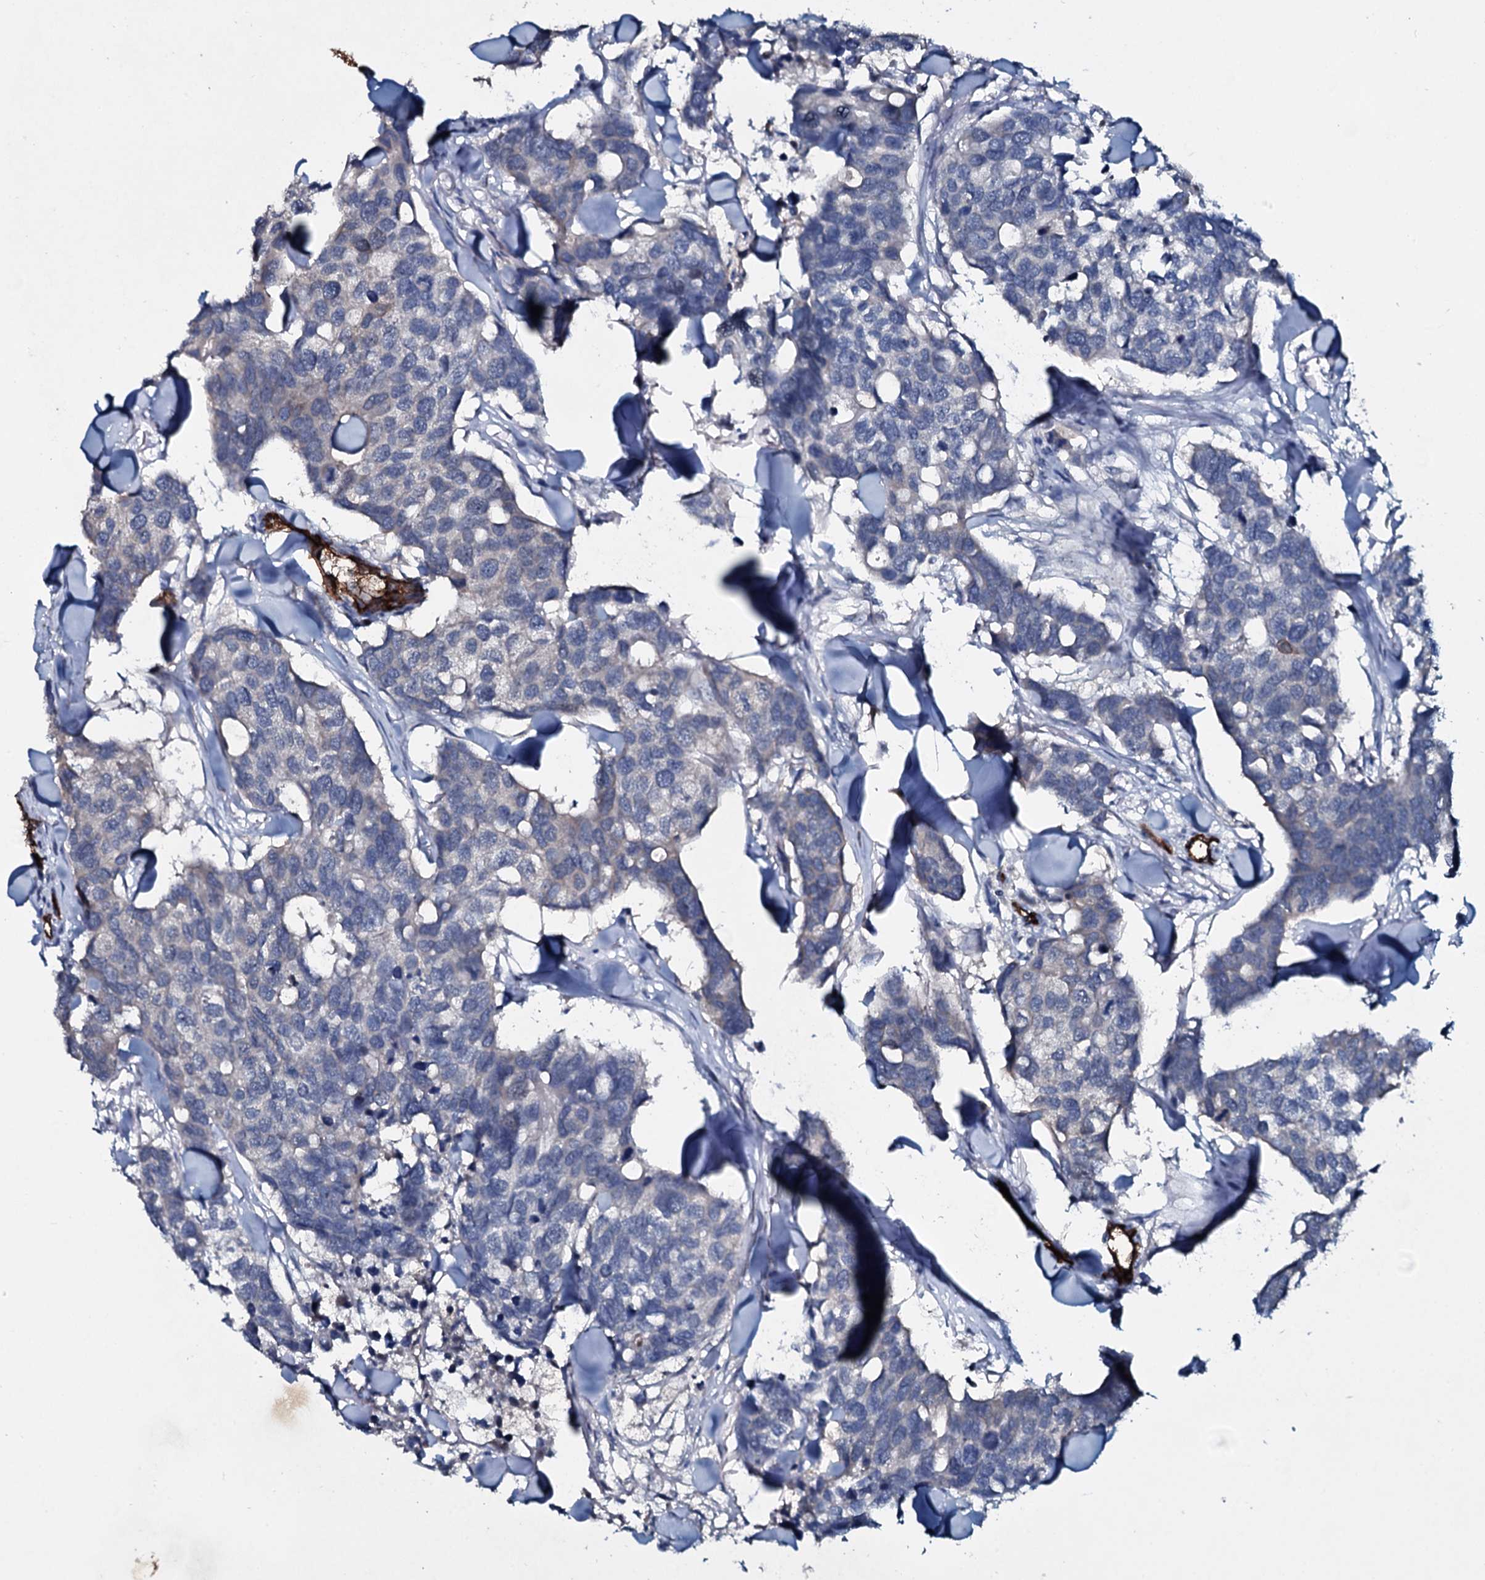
{"staining": {"intensity": "negative", "quantity": "none", "location": "none"}, "tissue": "breast cancer", "cell_type": "Tumor cells", "image_type": "cancer", "snomed": [{"axis": "morphology", "description": "Duct carcinoma"}, {"axis": "topography", "description": "Breast"}], "caption": "Photomicrograph shows no significant protein positivity in tumor cells of breast cancer.", "gene": "CLEC14A", "patient": {"sex": "female", "age": 83}}